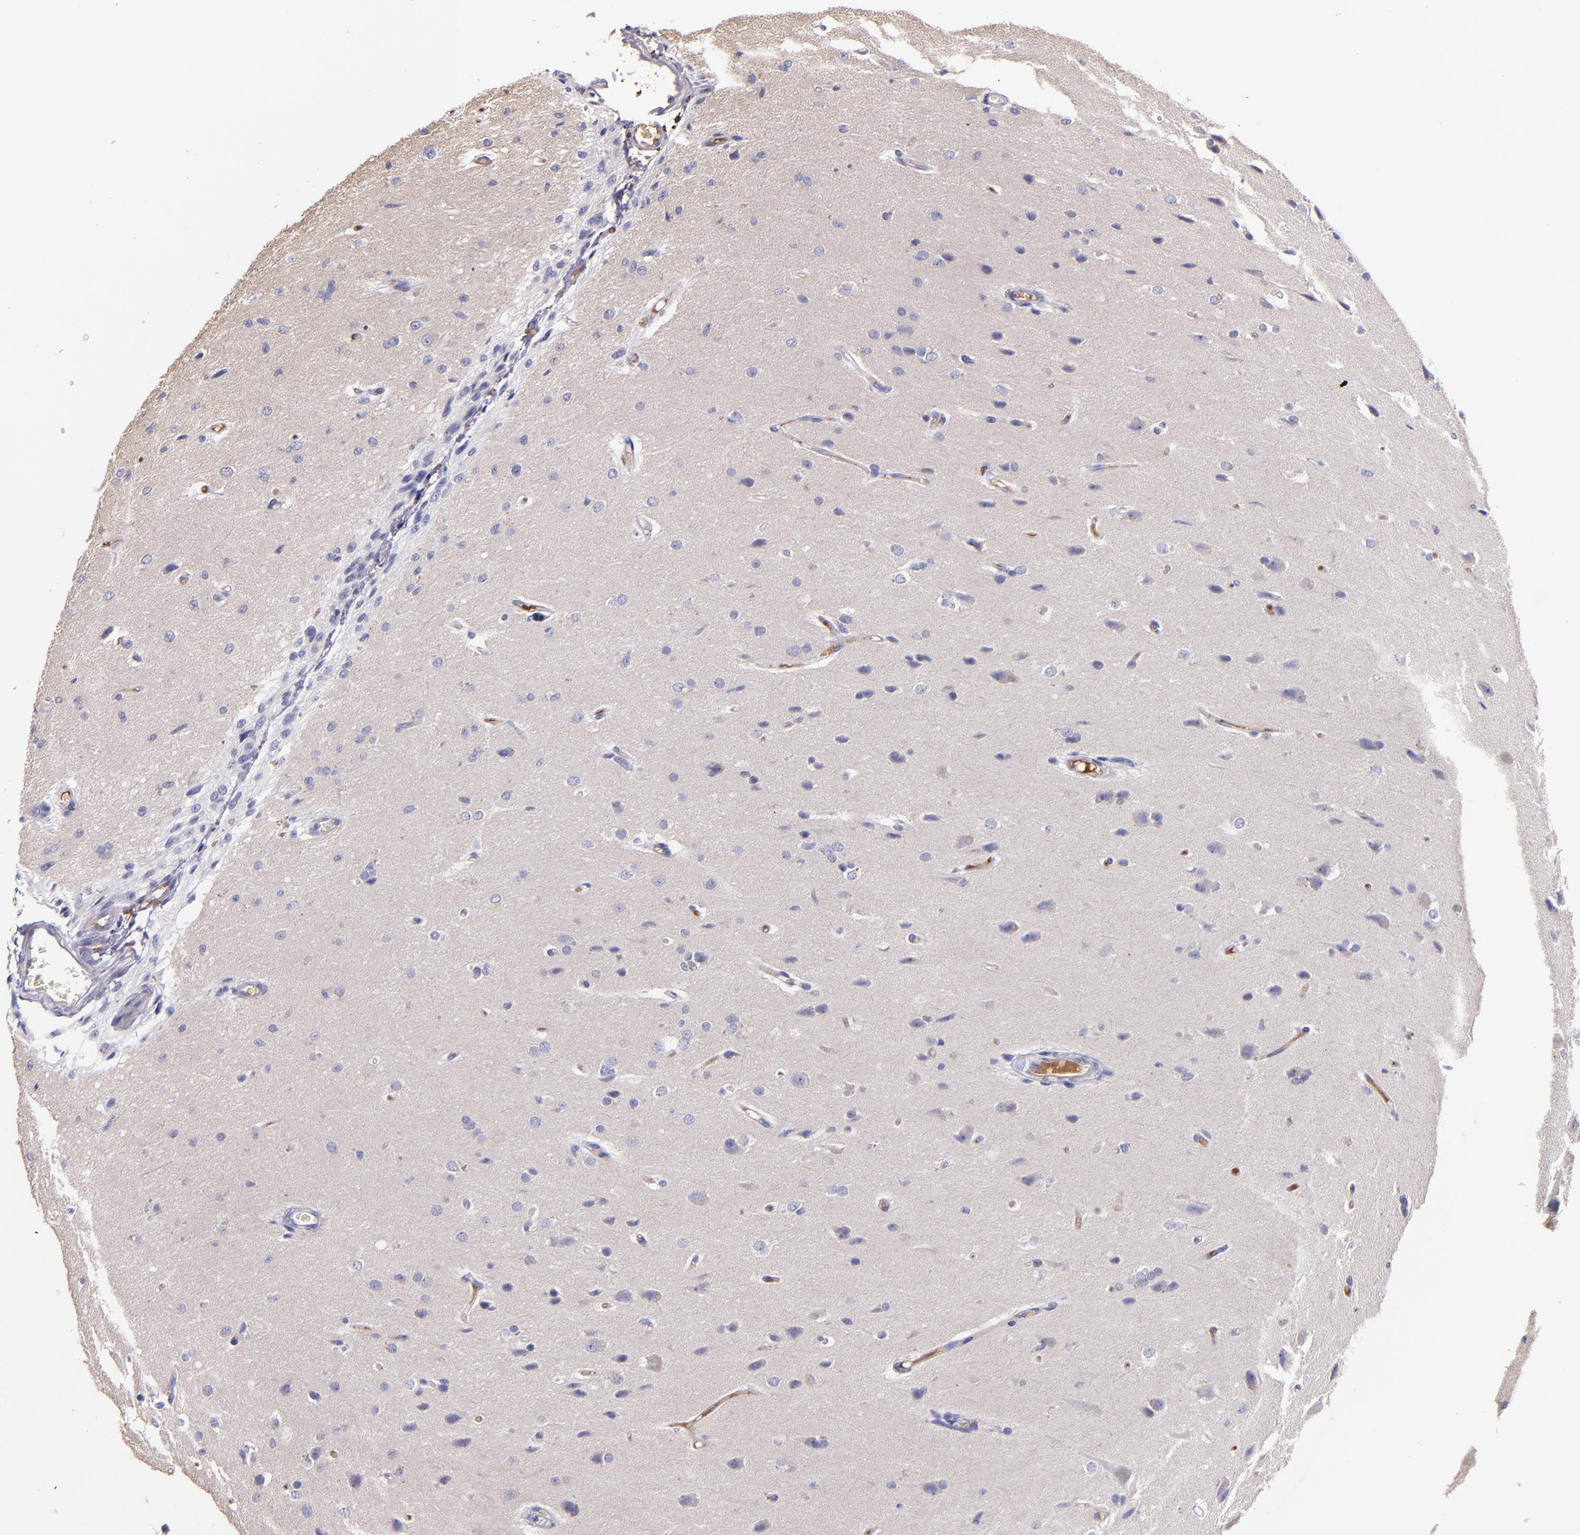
{"staining": {"intensity": "negative", "quantity": "none", "location": "none"}, "tissue": "glioma", "cell_type": "Tumor cells", "image_type": "cancer", "snomed": [{"axis": "morphology", "description": "Glioma, malignant, High grade"}, {"axis": "topography", "description": "Brain"}], "caption": "A micrograph of malignant glioma (high-grade) stained for a protein shows no brown staining in tumor cells.", "gene": "KNG1", "patient": {"sex": "male", "age": 68}}